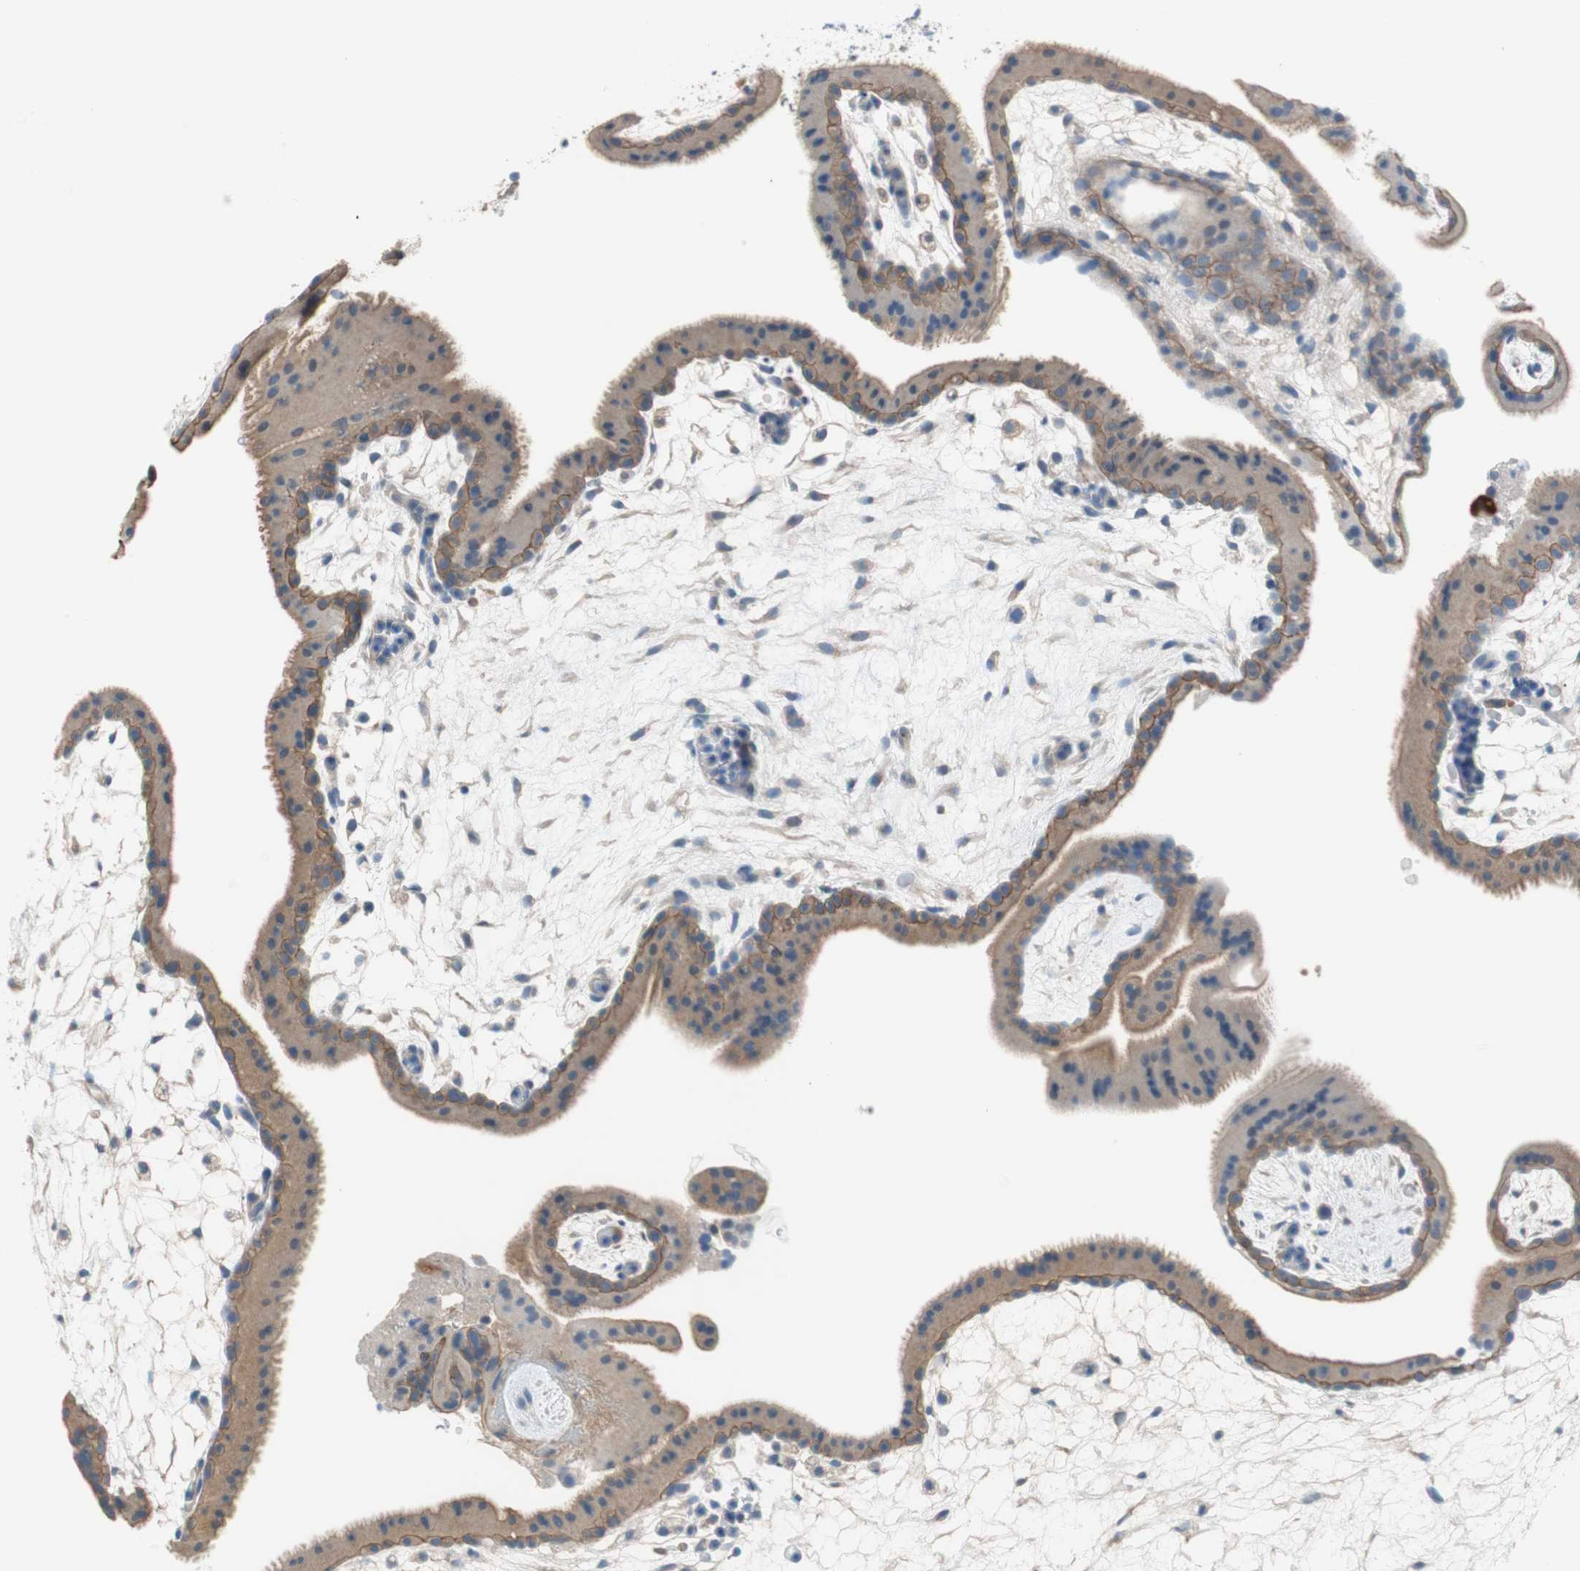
{"staining": {"intensity": "negative", "quantity": "none", "location": "none"}, "tissue": "placenta", "cell_type": "Decidual cells", "image_type": "normal", "snomed": [{"axis": "morphology", "description": "Normal tissue, NOS"}, {"axis": "topography", "description": "Placenta"}], "caption": "Immunohistochemistry micrograph of normal placenta: placenta stained with DAB demonstrates no significant protein expression in decidual cells. Nuclei are stained in blue.", "gene": "GLUL", "patient": {"sex": "female", "age": 19}}